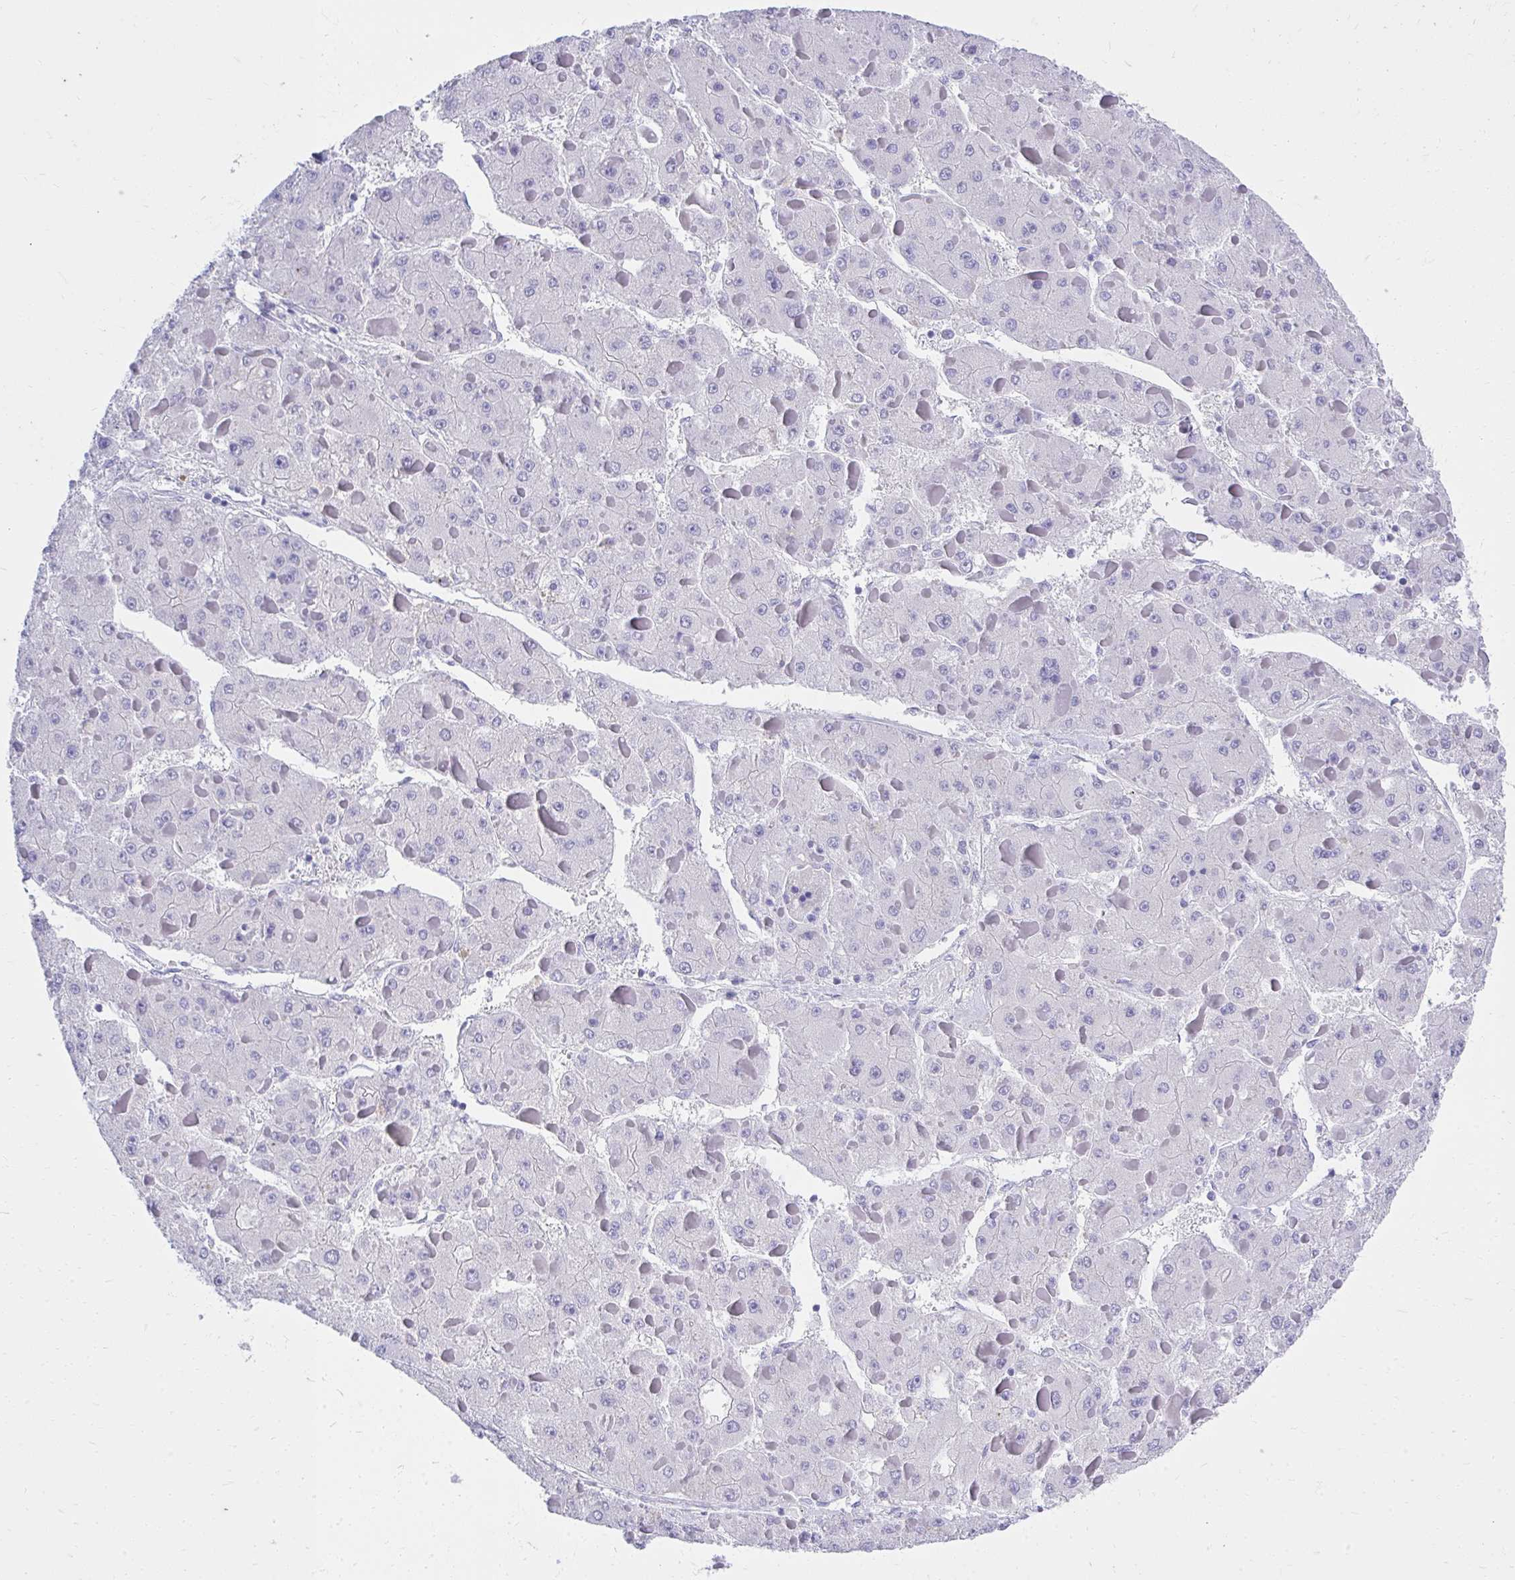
{"staining": {"intensity": "negative", "quantity": "none", "location": "none"}, "tissue": "liver cancer", "cell_type": "Tumor cells", "image_type": "cancer", "snomed": [{"axis": "morphology", "description": "Carcinoma, Hepatocellular, NOS"}, {"axis": "topography", "description": "Liver"}], "caption": "IHC image of human liver cancer (hepatocellular carcinoma) stained for a protein (brown), which demonstrates no expression in tumor cells.", "gene": "KLK1", "patient": {"sex": "female", "age": 73}}